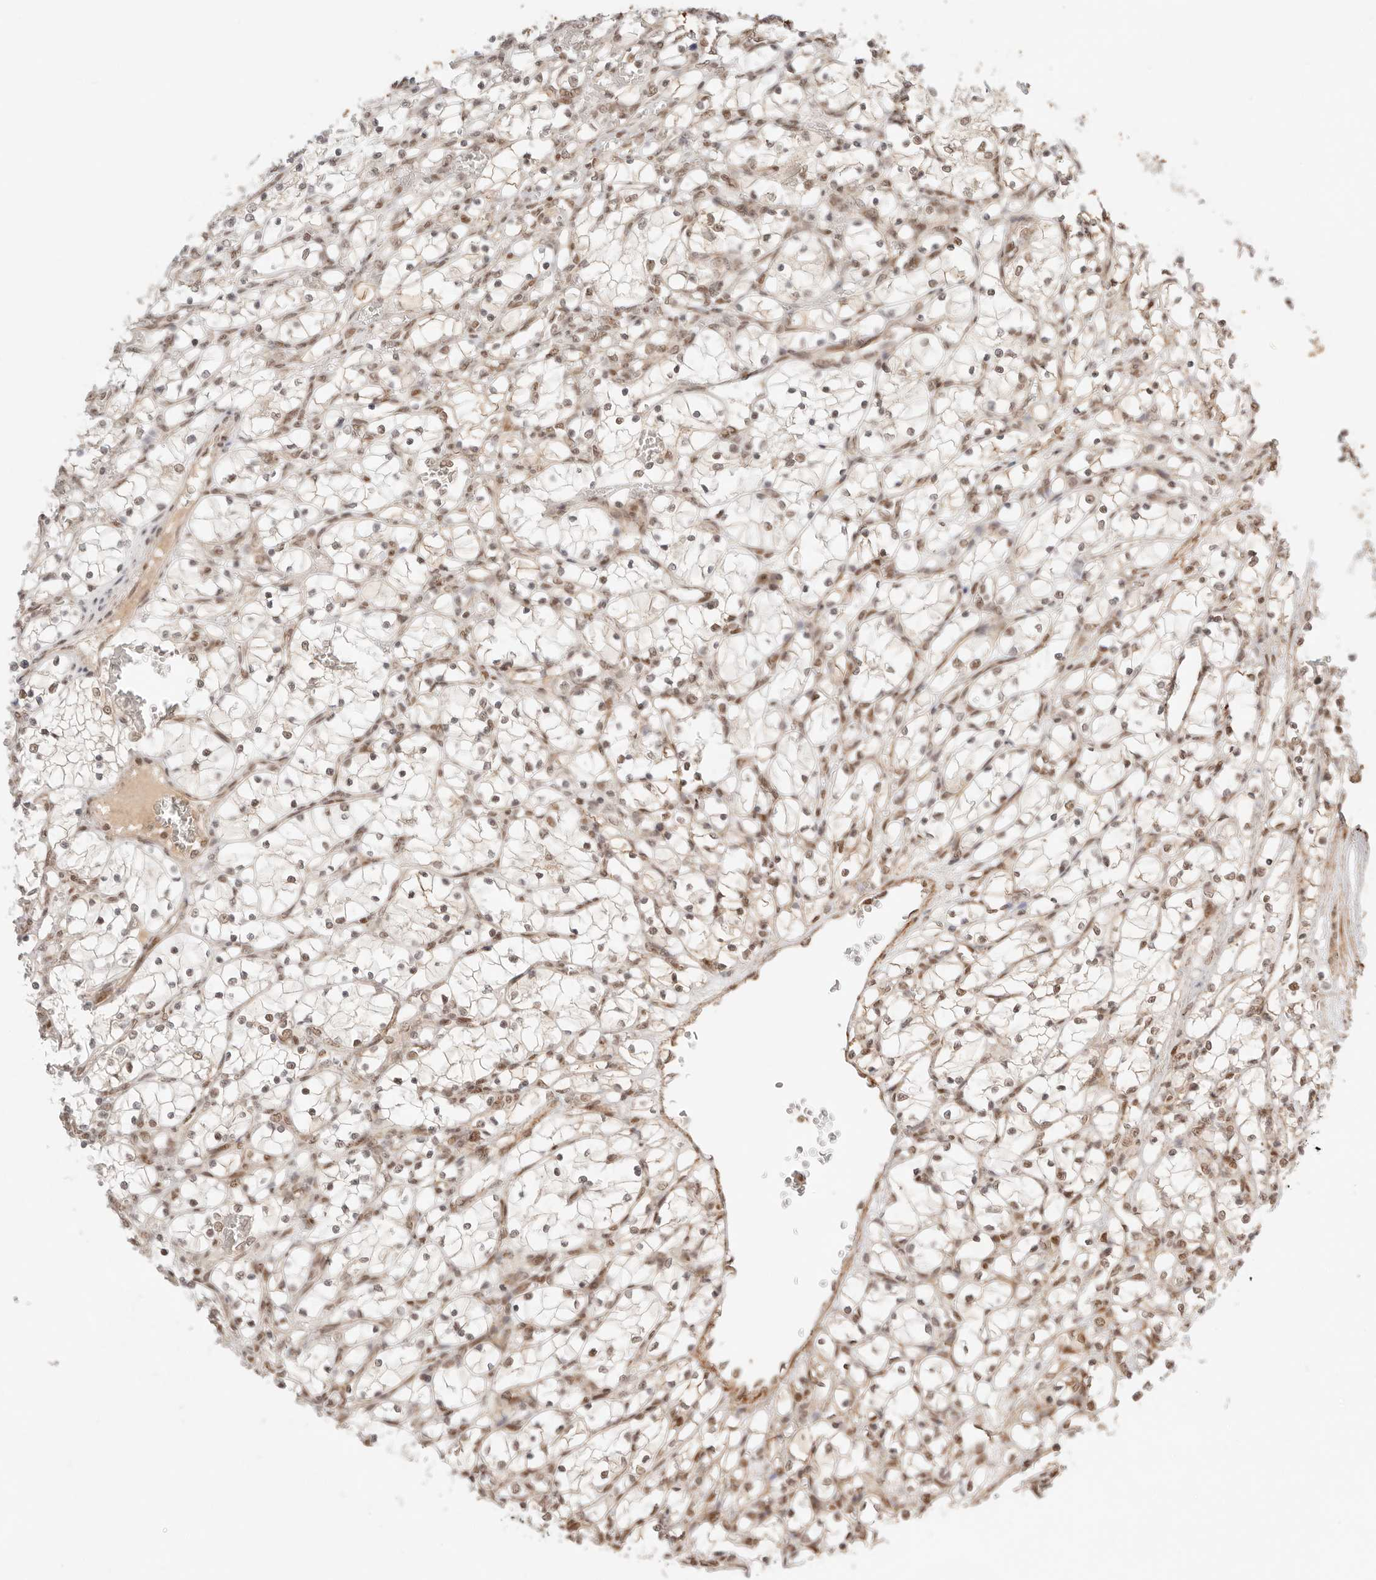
{"staining": {"intensity": "moderate", "quantity": "25%-75%", "location": "nuclear"}, "tissue": "renal cancer", "cell_type": "Tumor cells", "image_type": "cancer", "snomed": [{"axis": "morphology", "description": "Adenocarcinoma, NOS"}, {"axis": "topography", "description": "Kidney"}], "caption": "Tumor cells exhibit medium levels of moderate nuclear staining in about 25%-75% of cells in human adenocarcinoma (renal). The staining is performed using DAB (3,3'-diaminobenzidine) brown chromogen to label protein expression. The nuclei are counter-stained blue using hematoxylin.", "gene": "GTF2E2", "patient": {"sex": "female", "age": 69}}